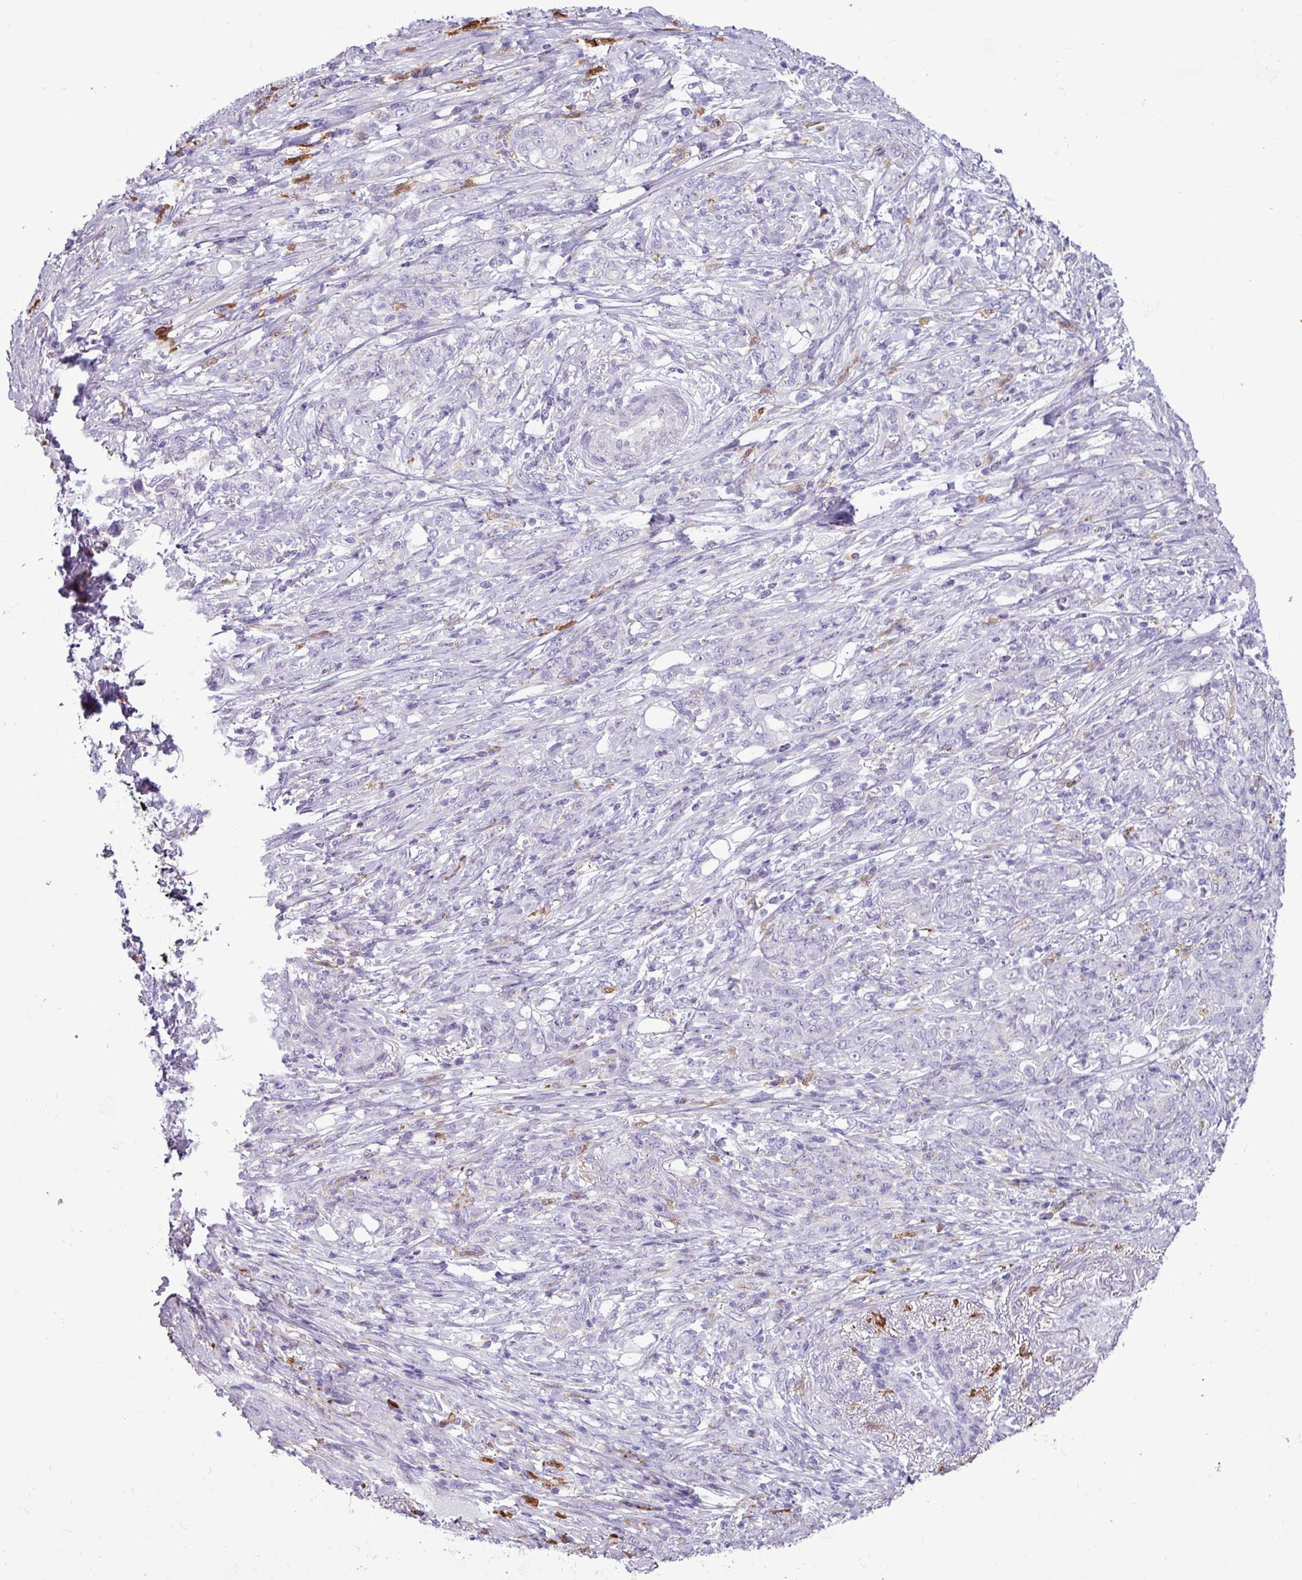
{"staining": {"intensity": "negative", "quantity": "none", "location": "none"}, "tissue": "stomach cancer", "cell_type": "Tumor cells", "image_type": "cancer", "snomed": [{"axis": "morphology", "description": "Adenocarcinoma, NOS"}, {"axis": "topography", "description": "Stomach"}], "caption": "Immunohistochemistry image of neoplastic tissue: stomach adenocarcinoma stained with DAB reveals no significant protein expression in tumor cells. (DAB immunohistochemistry (IHC), high magnification).", "gene": "TMEM200C", "patient": {"sex": "female", "age": 79}}